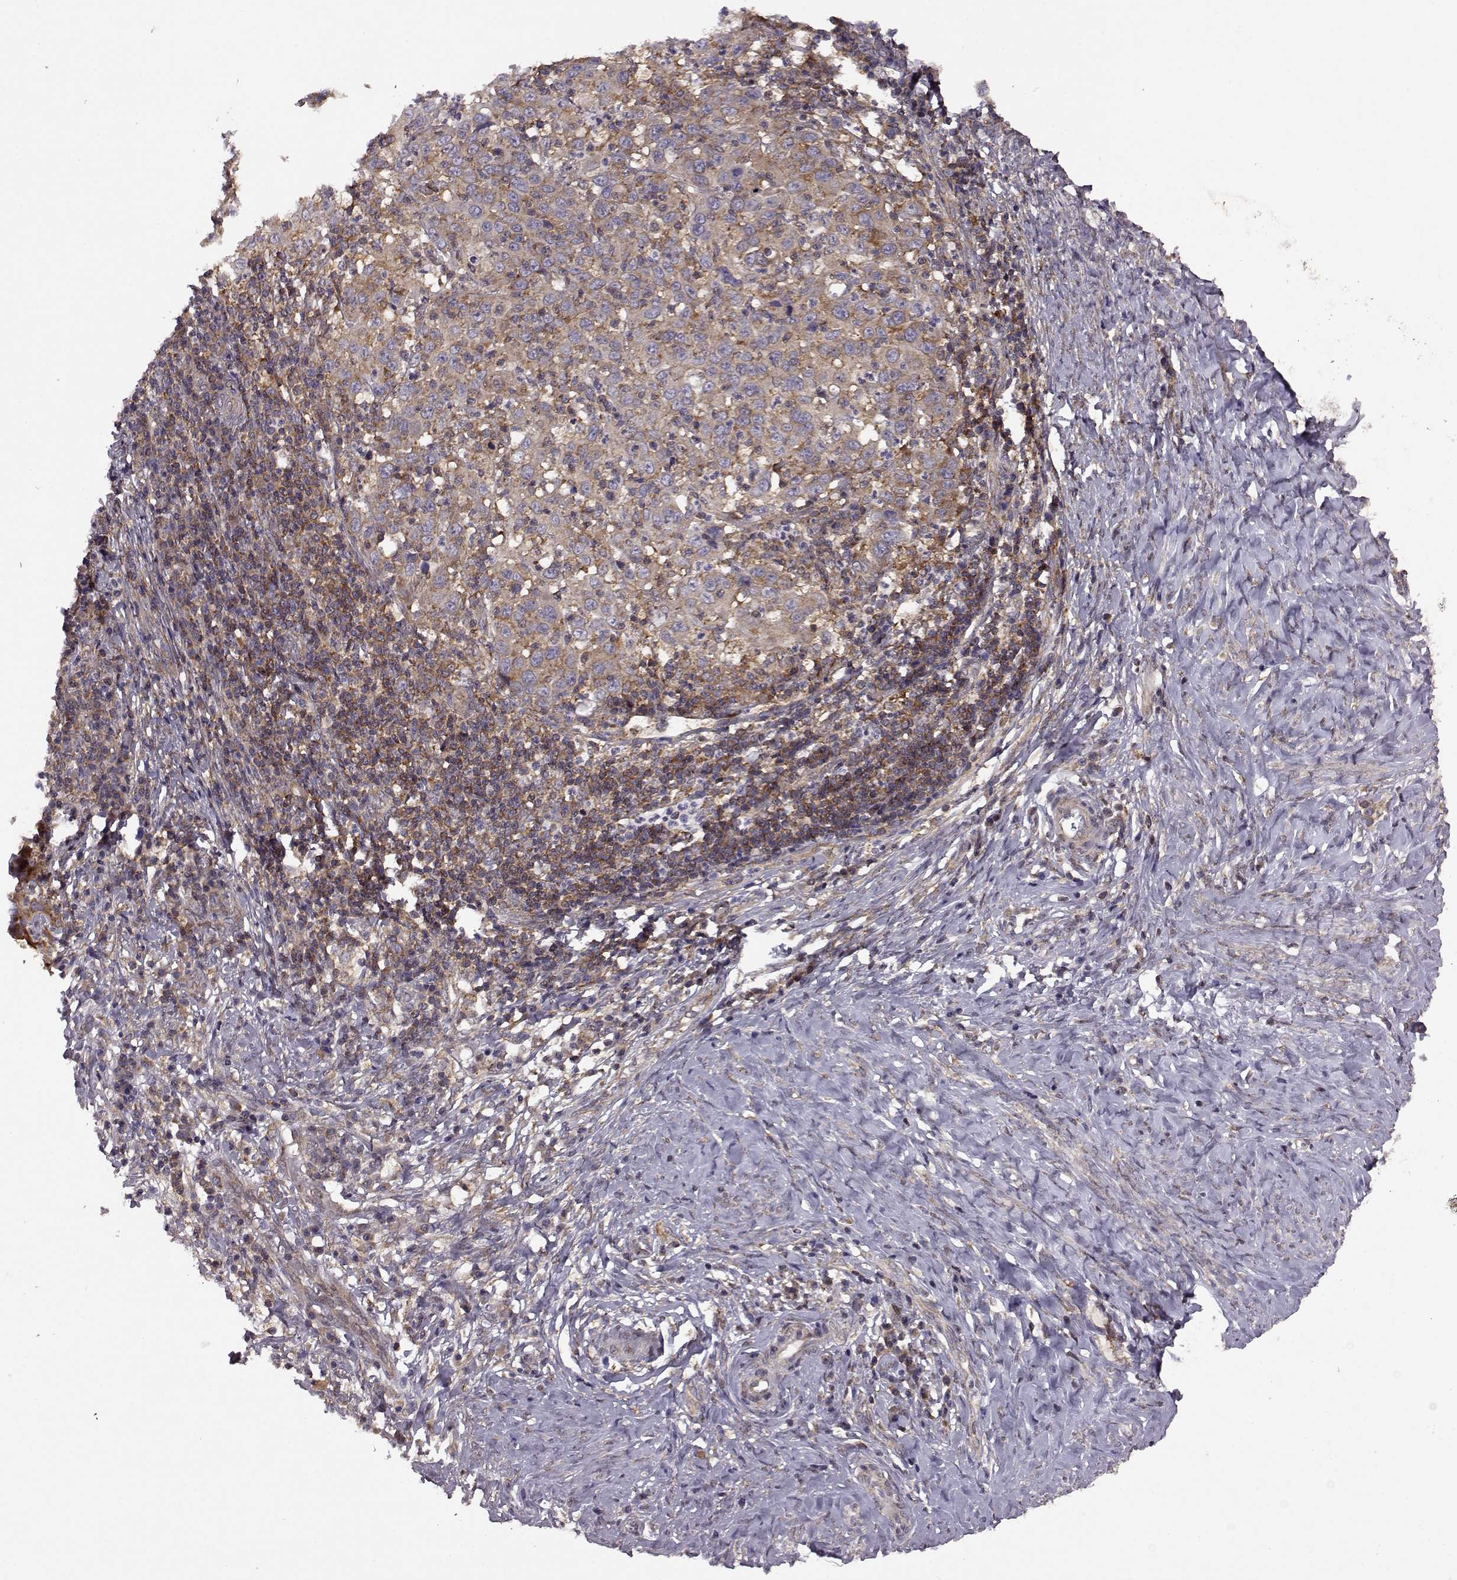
{"staining": {"intensity": "moderate", "quantity": ">75%", "location": "cytoplasmic/membranous"}, "tissue": "cervical cancer", "cell_type": "Tumor cells", "image_type": "cancer", "snomed": [{"axis": "morphology", "description": "Squamous cell carcinoma, NOS"}, {"axis": "topography", "description": "Cervix"}], "caption": "Squamous cell carcinoma (cervical) stained with DAB IHC shows medium levels of moderate cytoplasmic/membranous expression in about >75% of tumor cells. (Brightfield microscopy of DAB IHC at high magnification).", "gene": "URI1", "patient": {"sex": "female", "age": 46}}